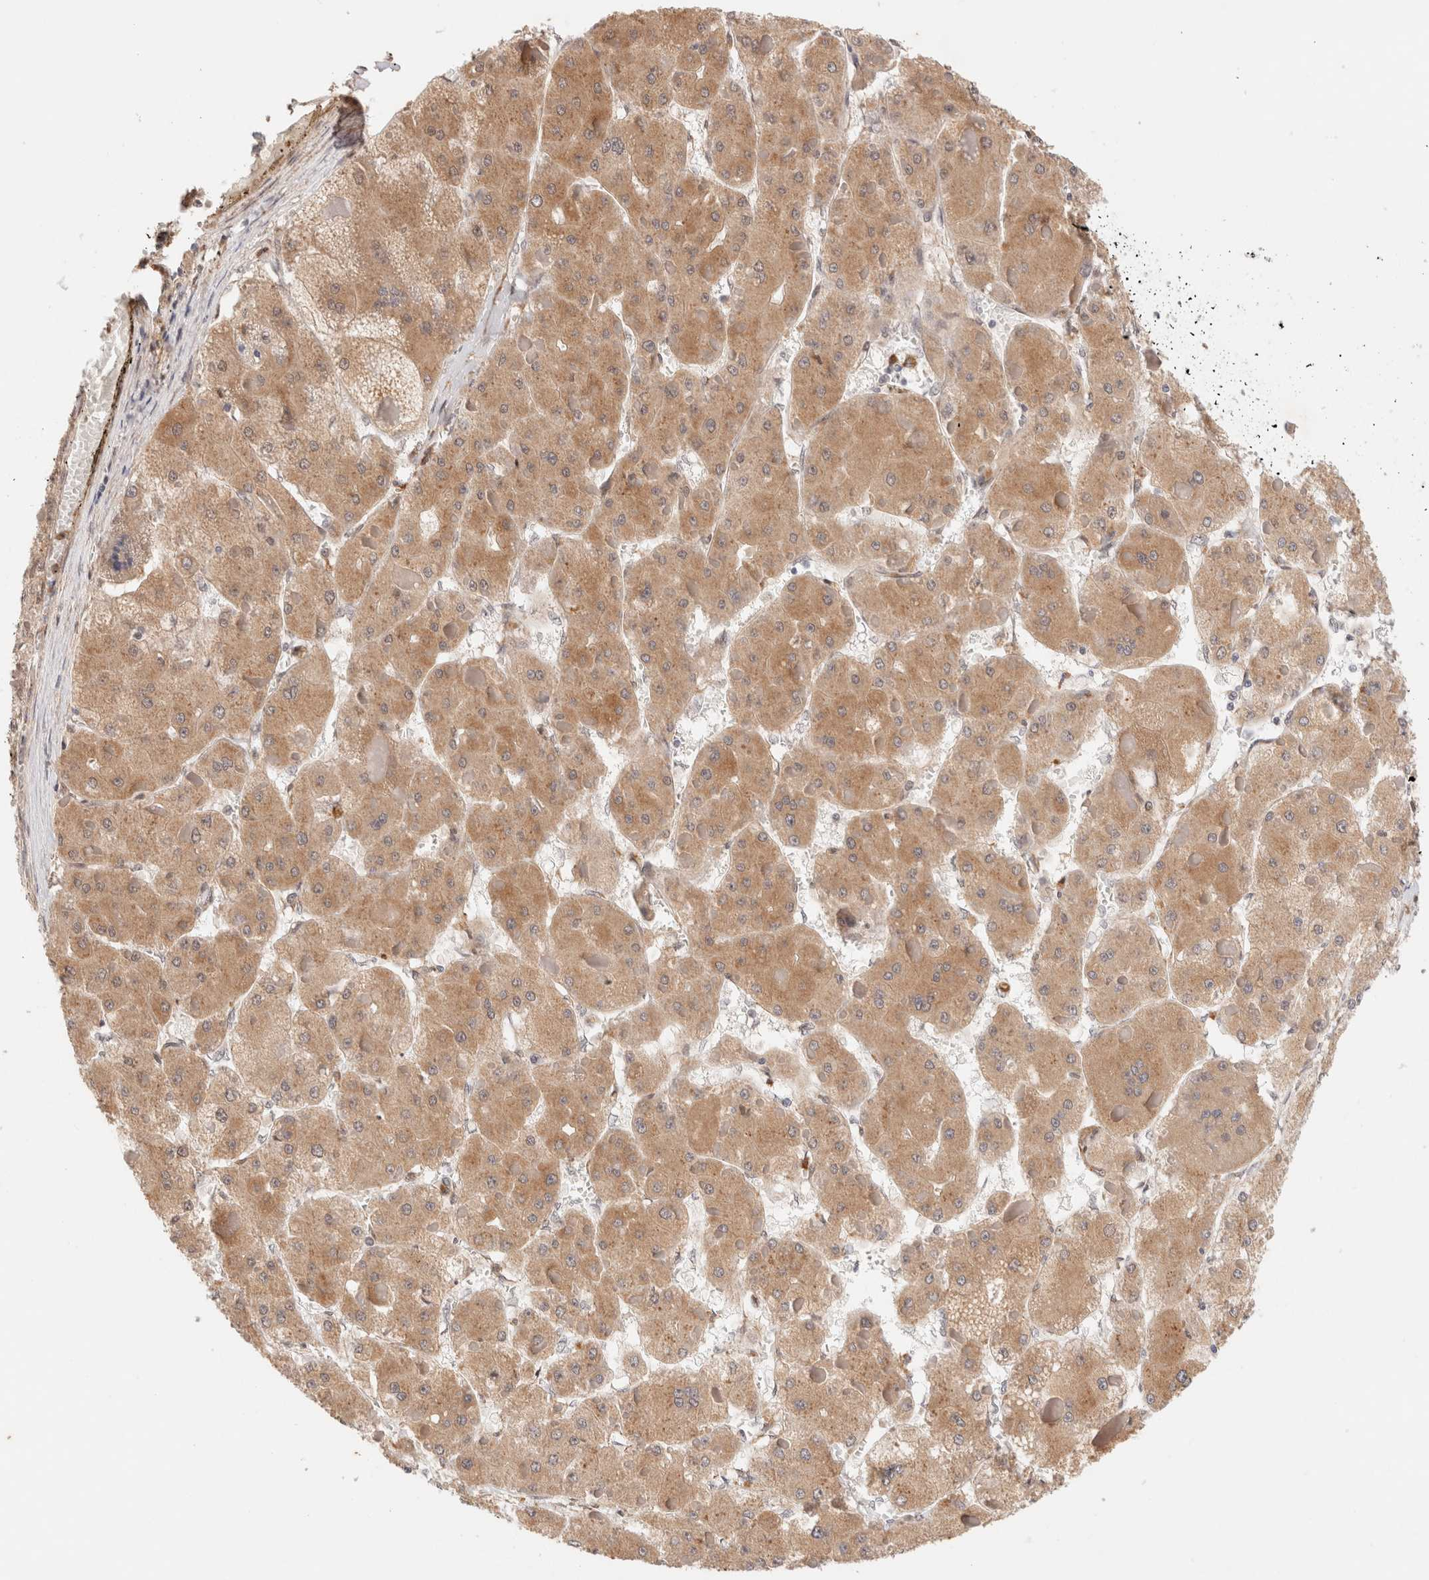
{"staining": {"intensity": "moderate", "quantity": ">75%", "location": "cytoplasmic/membranous"}, "tissue": "liver cancer", "cell_type": "Tumor cells", "image_type": "cancer", "snomed": [{"axis": "morphology", "description": "Carcinoma, Hepatocellular, NOS"}, {"axis": "topography", "description": "Liver"}], "caption": "The image exhibits a brown stain indicating the presence of a protein in the cytoplasmic/membranous of tumor cells in liver cancer.", "gene": "BRPF3", "patient": {"sex": "female", "age": 73}}